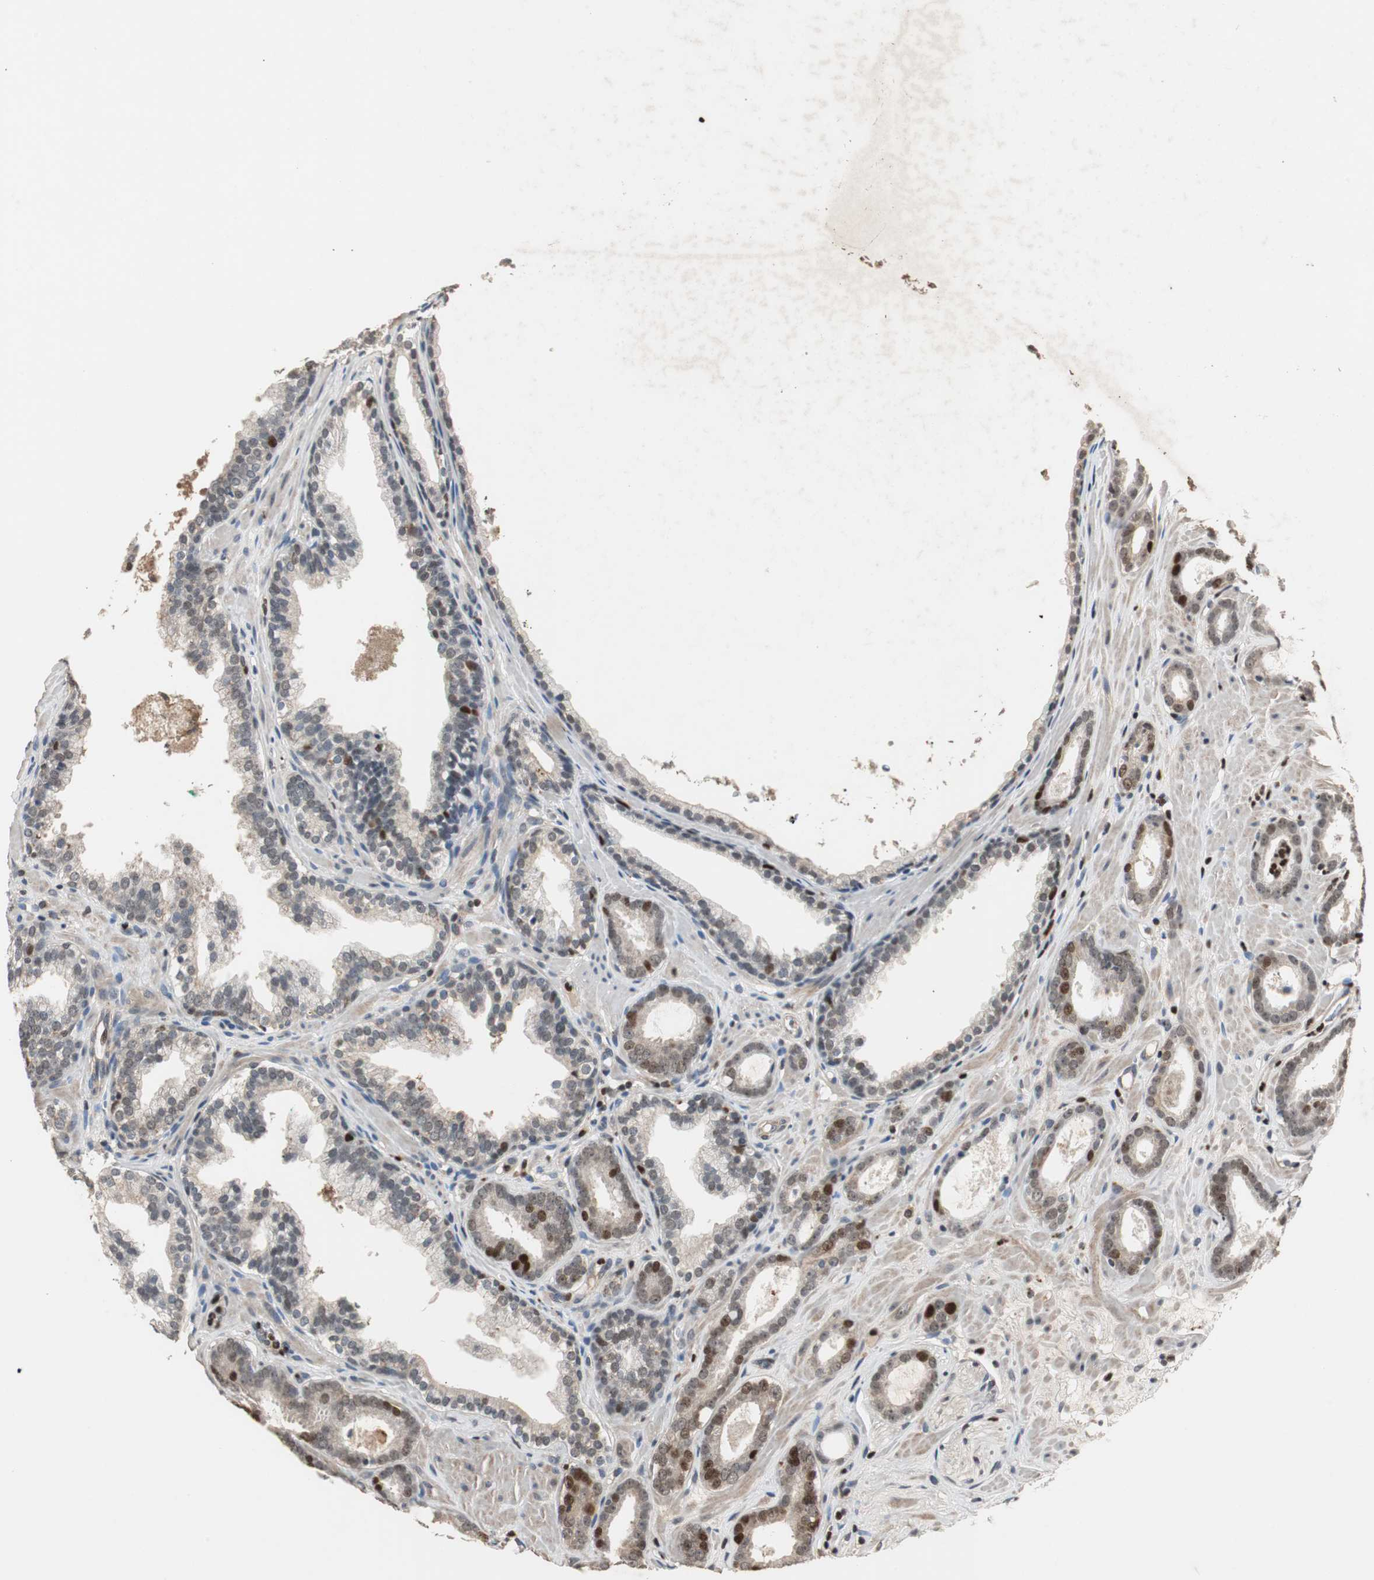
{"staining": {"intensity": "strong", "quantity": "<25%", "location": "nuclear"}, "tissue": "prostate cancer", "cell_type": "Tumor cells", "image_type": "cancer", "snomed": [{"axis": "morphology", "description": "Adenocarcinoma, Low grade"}, {"axis": "topography", "description": "Prostate"}], "caption": "A medium amount of strong nuclear expression is appreciated in approximately <25% of tumor cells in adenocarcinoma (low-grade) (prostate) tissue. (IHC, brightfield microscopy, high magnification).", "gene": "FEN1", "patient": {"sex": "male", "age": 57}}